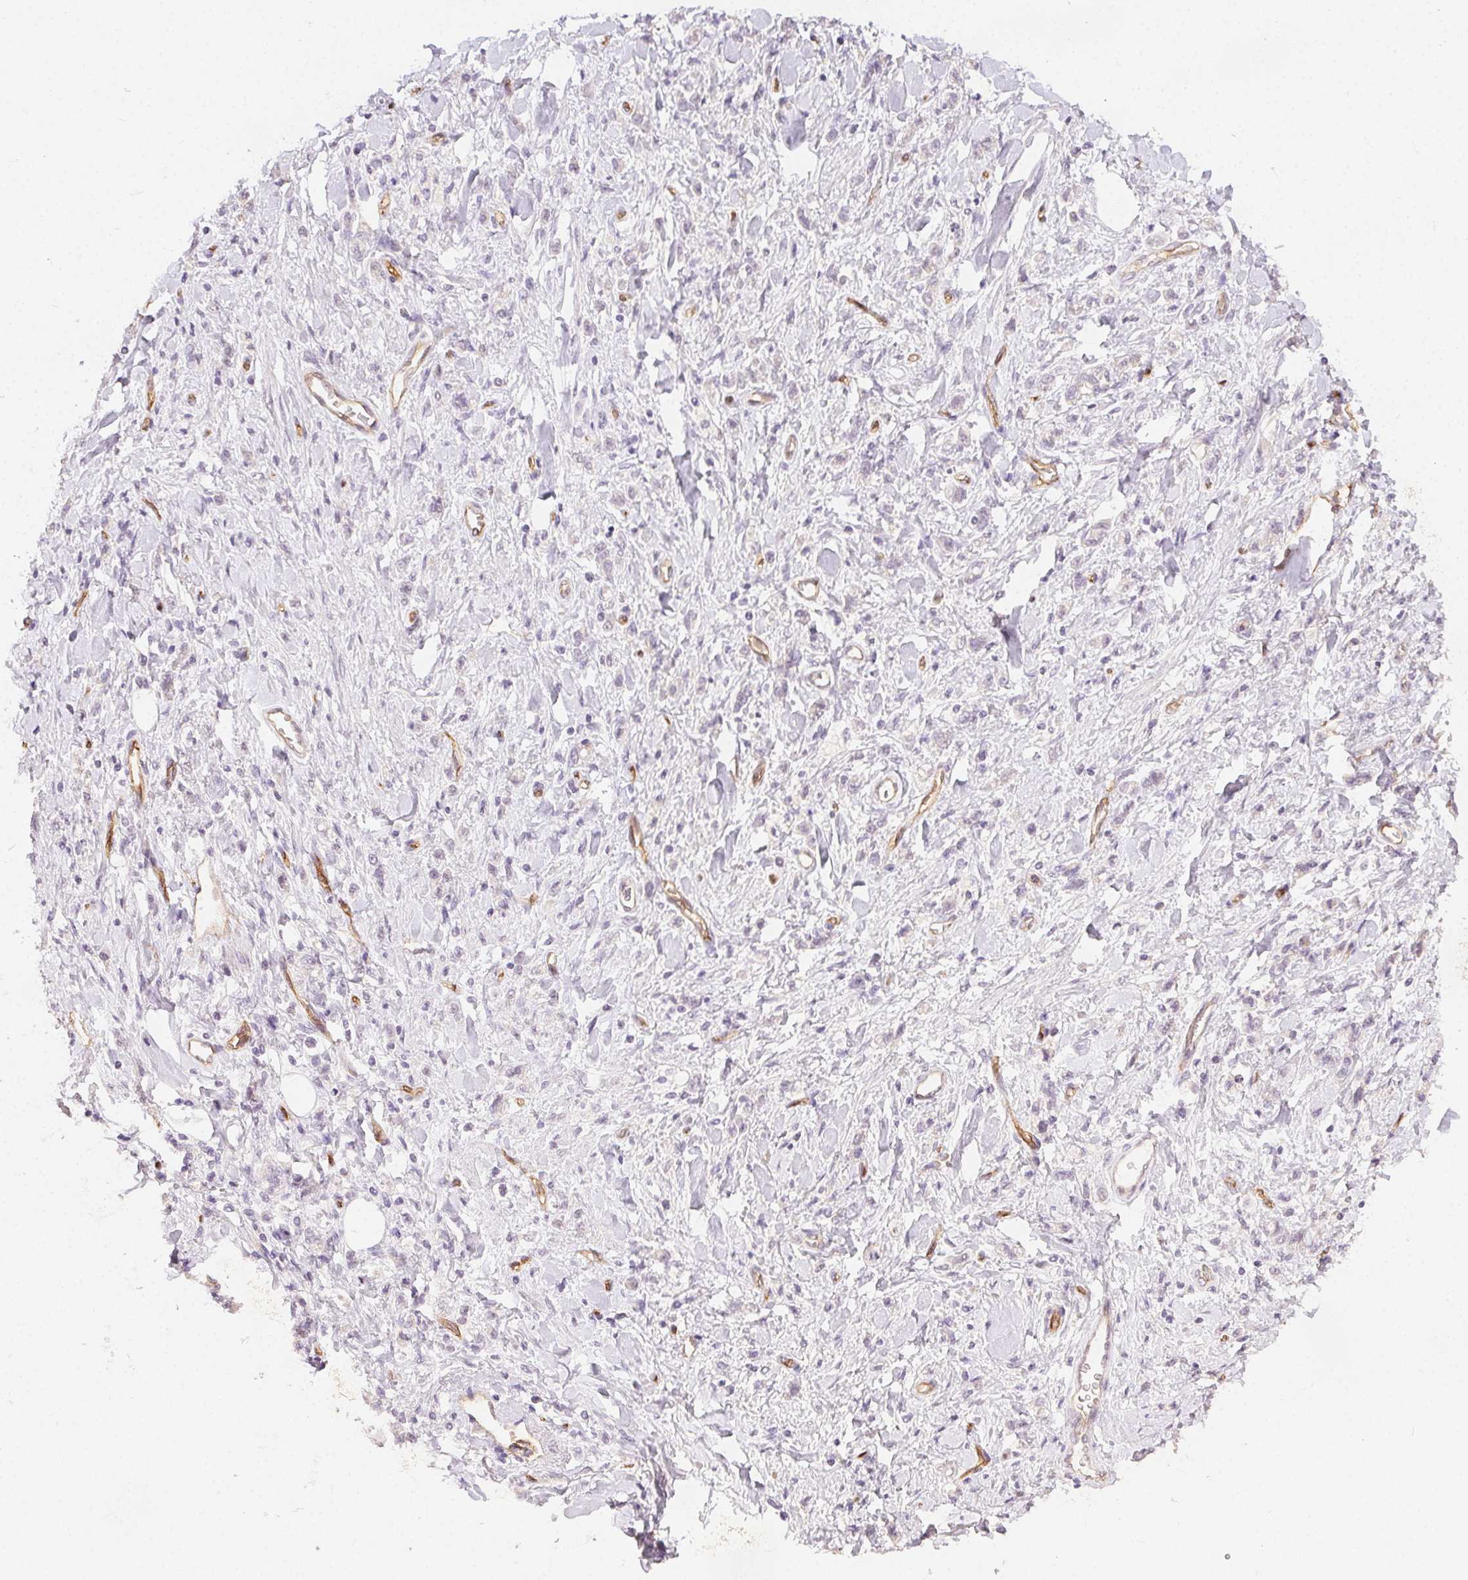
{"staining": {"intensity": "negative", "quantity": "none", "location": "none"}, "tissue": "stomach cancer", "cell_type": "Tumor cells", "image_type": "cancer", "snomed": [{"axis": "morphology", "description": "Adenocarcinoma, NOS"}, {"axis": "topography", "description": "Stomach"}], "caption": "Protein analysis of stomach cancer (adenocarcinoma) displays no significant staining in tumor cells. Brightfield microscopy of IHC stained with DAB (3,3'-diaminobenzidine) (brown) and hematoxylin (blue), captured at high magnification.", "gene": "PODXL", "patient": {"sex": "male", "age": 77}}